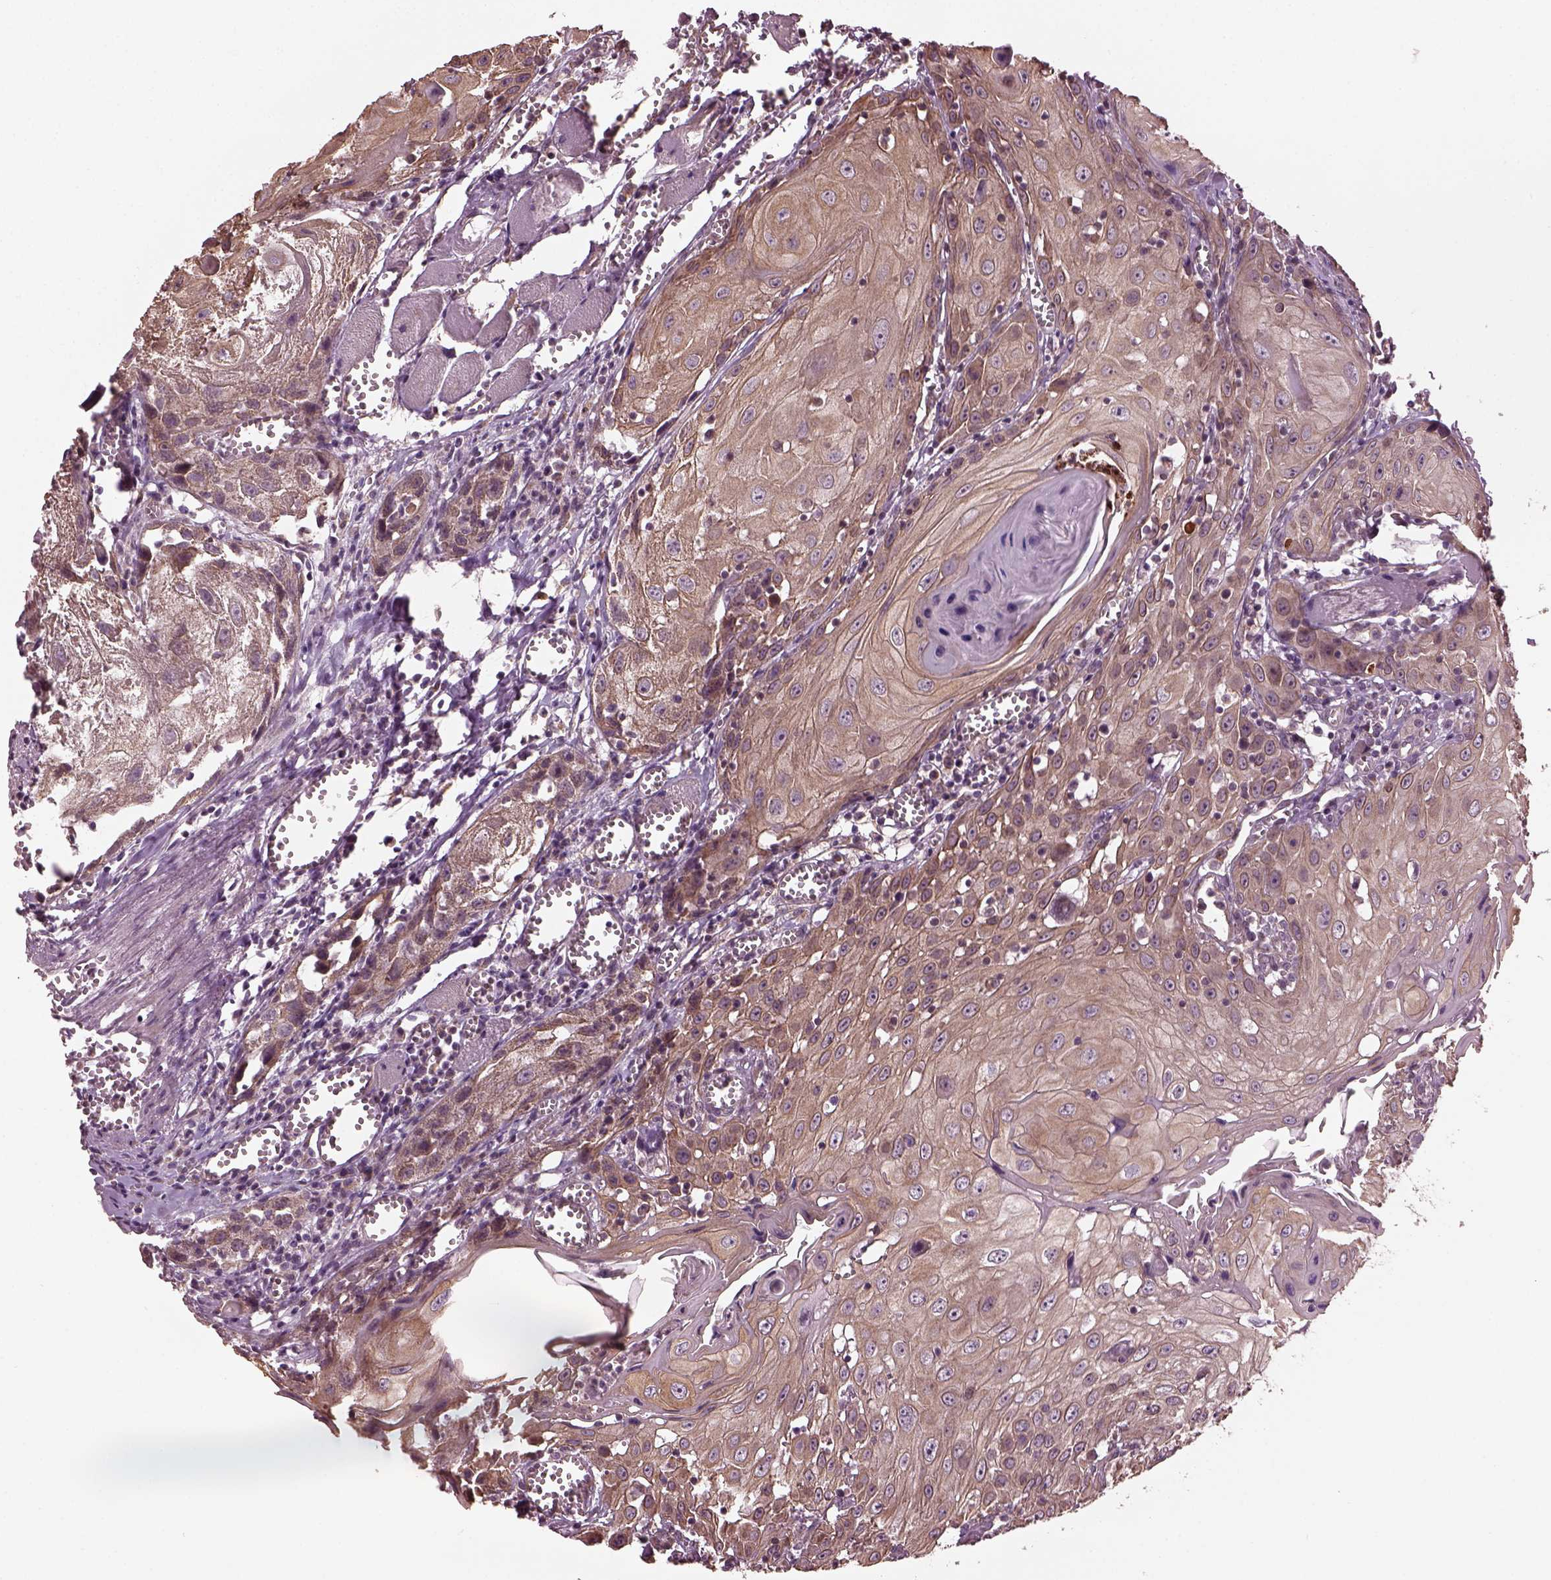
{"staining": {"intensity": "weak", "quantity": ">75%", "location": "cytoplasmic/membranous"}, "tissue": "head and neck cancer", "cell_type": "Tumor cells", "image_type": "cancer", "snomed": [{"axis": "morphology", "description": "Squamous cell carcinoma, NOS"}, {"axis": "topography", "description": "Head-Neck"}], "caption": "Immunohistochemical staining of head and neck squamous cell carcinoma exhibits weak cytoplasmic/membranous protein expression in approximately >75% of tumor cells.", "gene": "RUFY3", "patient": {"sex": "female", "age": 80}}